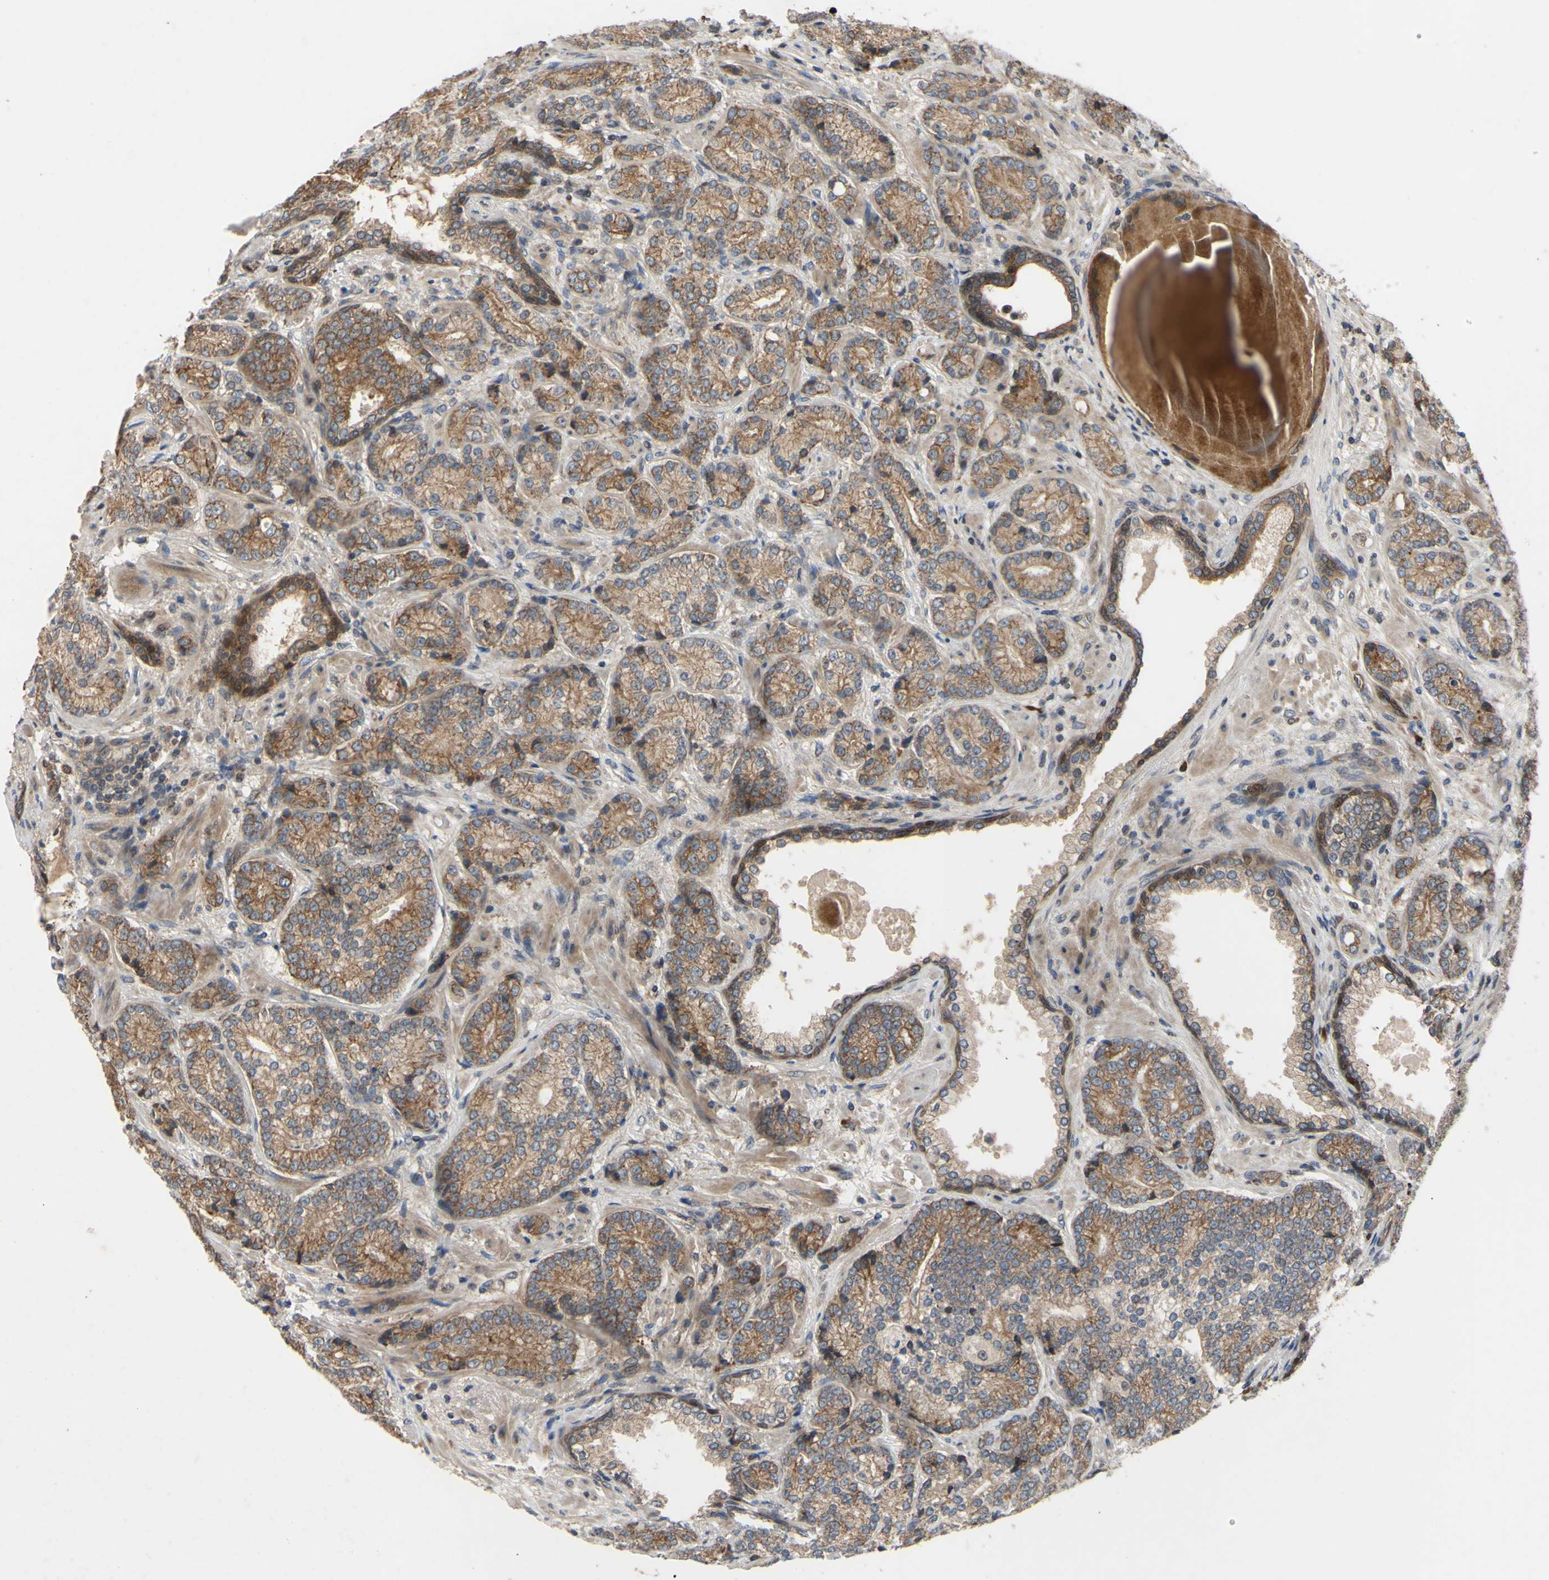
{"staining": {"intensity": "moderate", "quantity": ">75%", "location": "cytoplasmic/membranous"}, "tissue": "prostate cancer", "cell_type": "Tumor cells", "image_type": "cancer", "snomed": [{"axis": "morphology", "description": "Adenocarcinoma, High grade"}, {"axis": "topography", "description": "Prostate"}], "caption": "IHC photomicrograph of human prostate cancer stained for a protein (brown), which reveals medium levels of moderate cytoplasmic/membranous expression in approximately >75% of tumor cells.", "gene": "XIAP", "patient": {"sex": "male", "age": 61}}